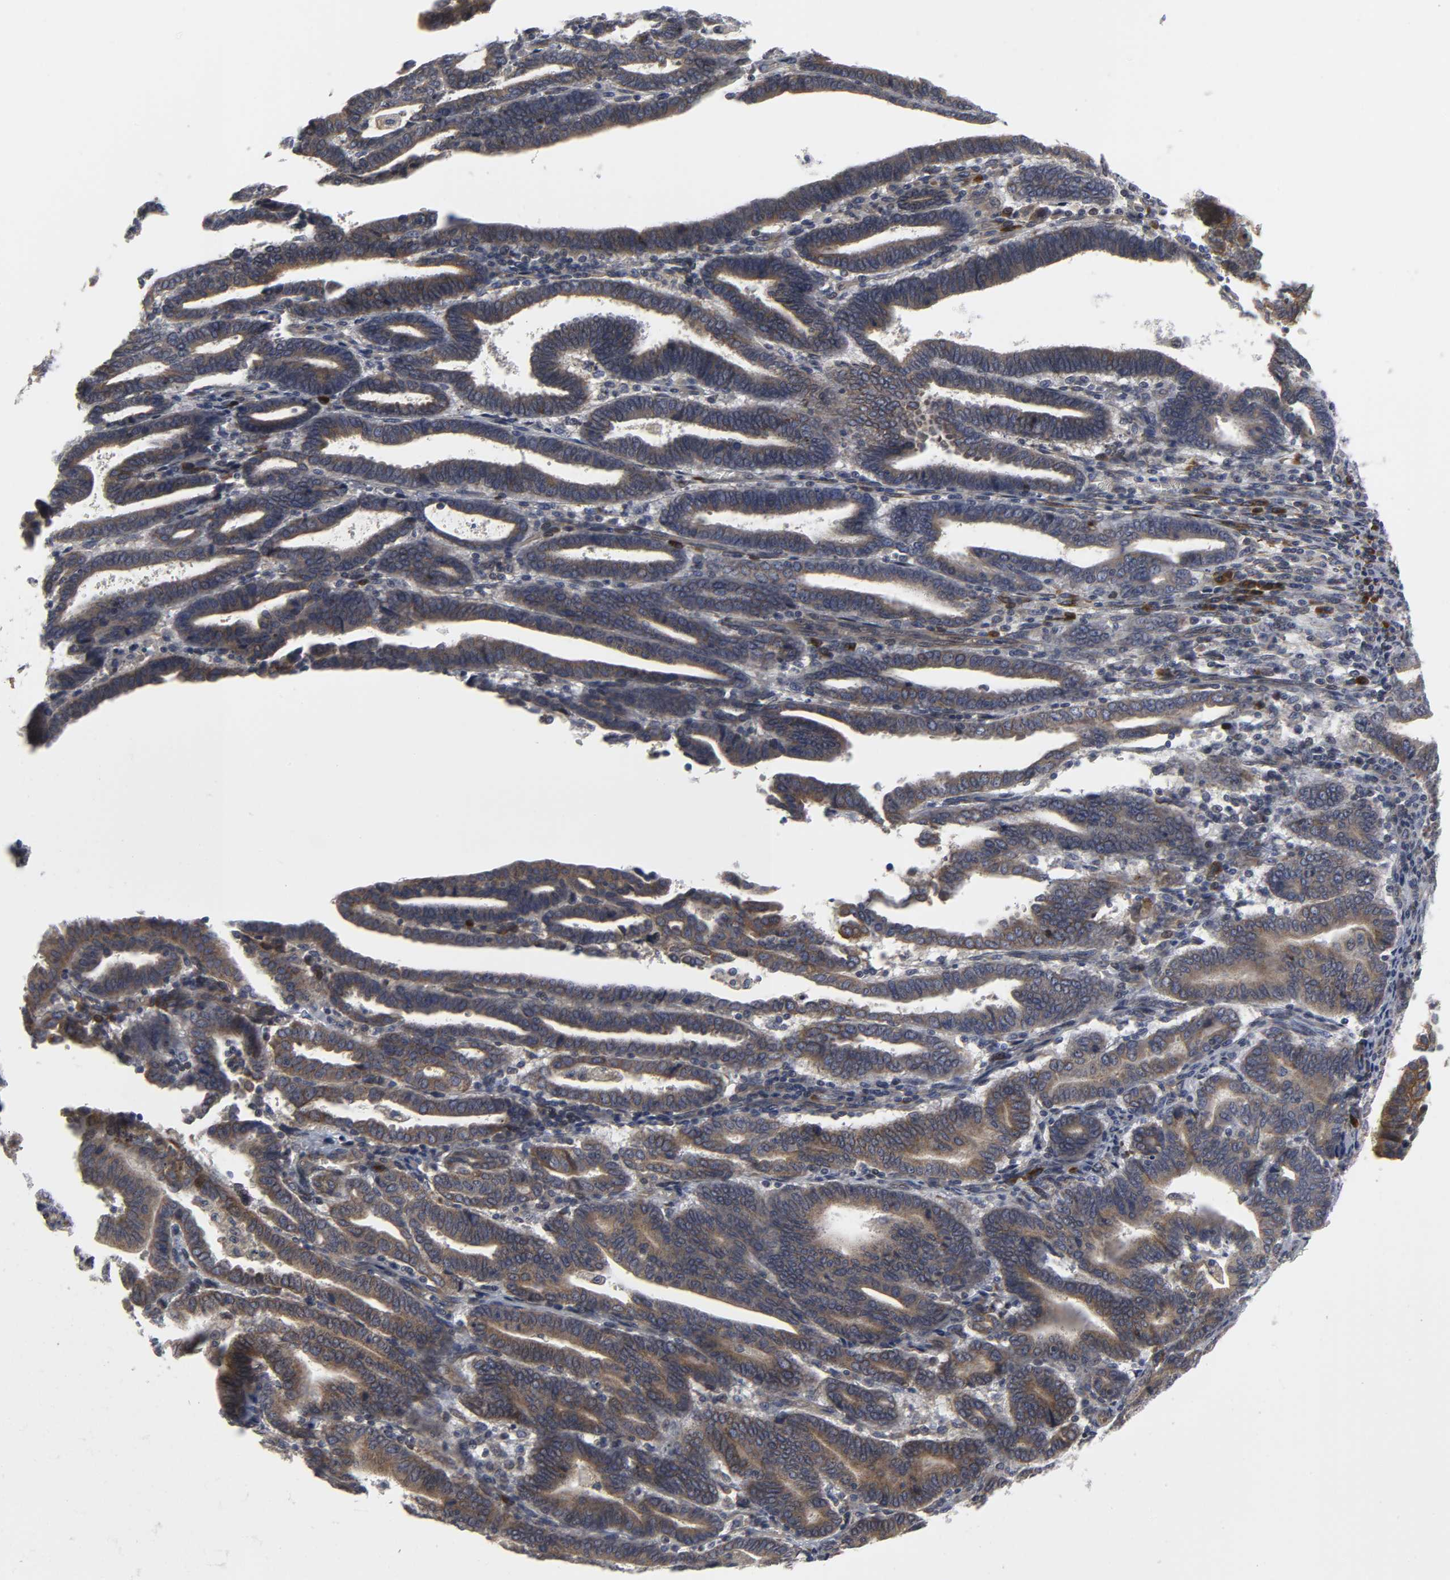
{"staining": {"intensity": "moderate", "quantity": ">75%", "location": "cytoplasmic/membranous"}, "tissue": "endometrial cancer", "cell_type": "Tumor cells", "image_type": "cancer", "snomed": [{"axis": "morphology", "description": "Adenocarcinoma, NOS"}, {"axis": "topography", "description": "Uterus"}], "caption": "The micrograph exhibits staining of adenocarcinoma (endometrial), revealing moderate cytoplasmic/membranous protein staining (brown color) within tumor cells.", "gene": "ASB6", "patient": {"sex": "female", "age": 83}}